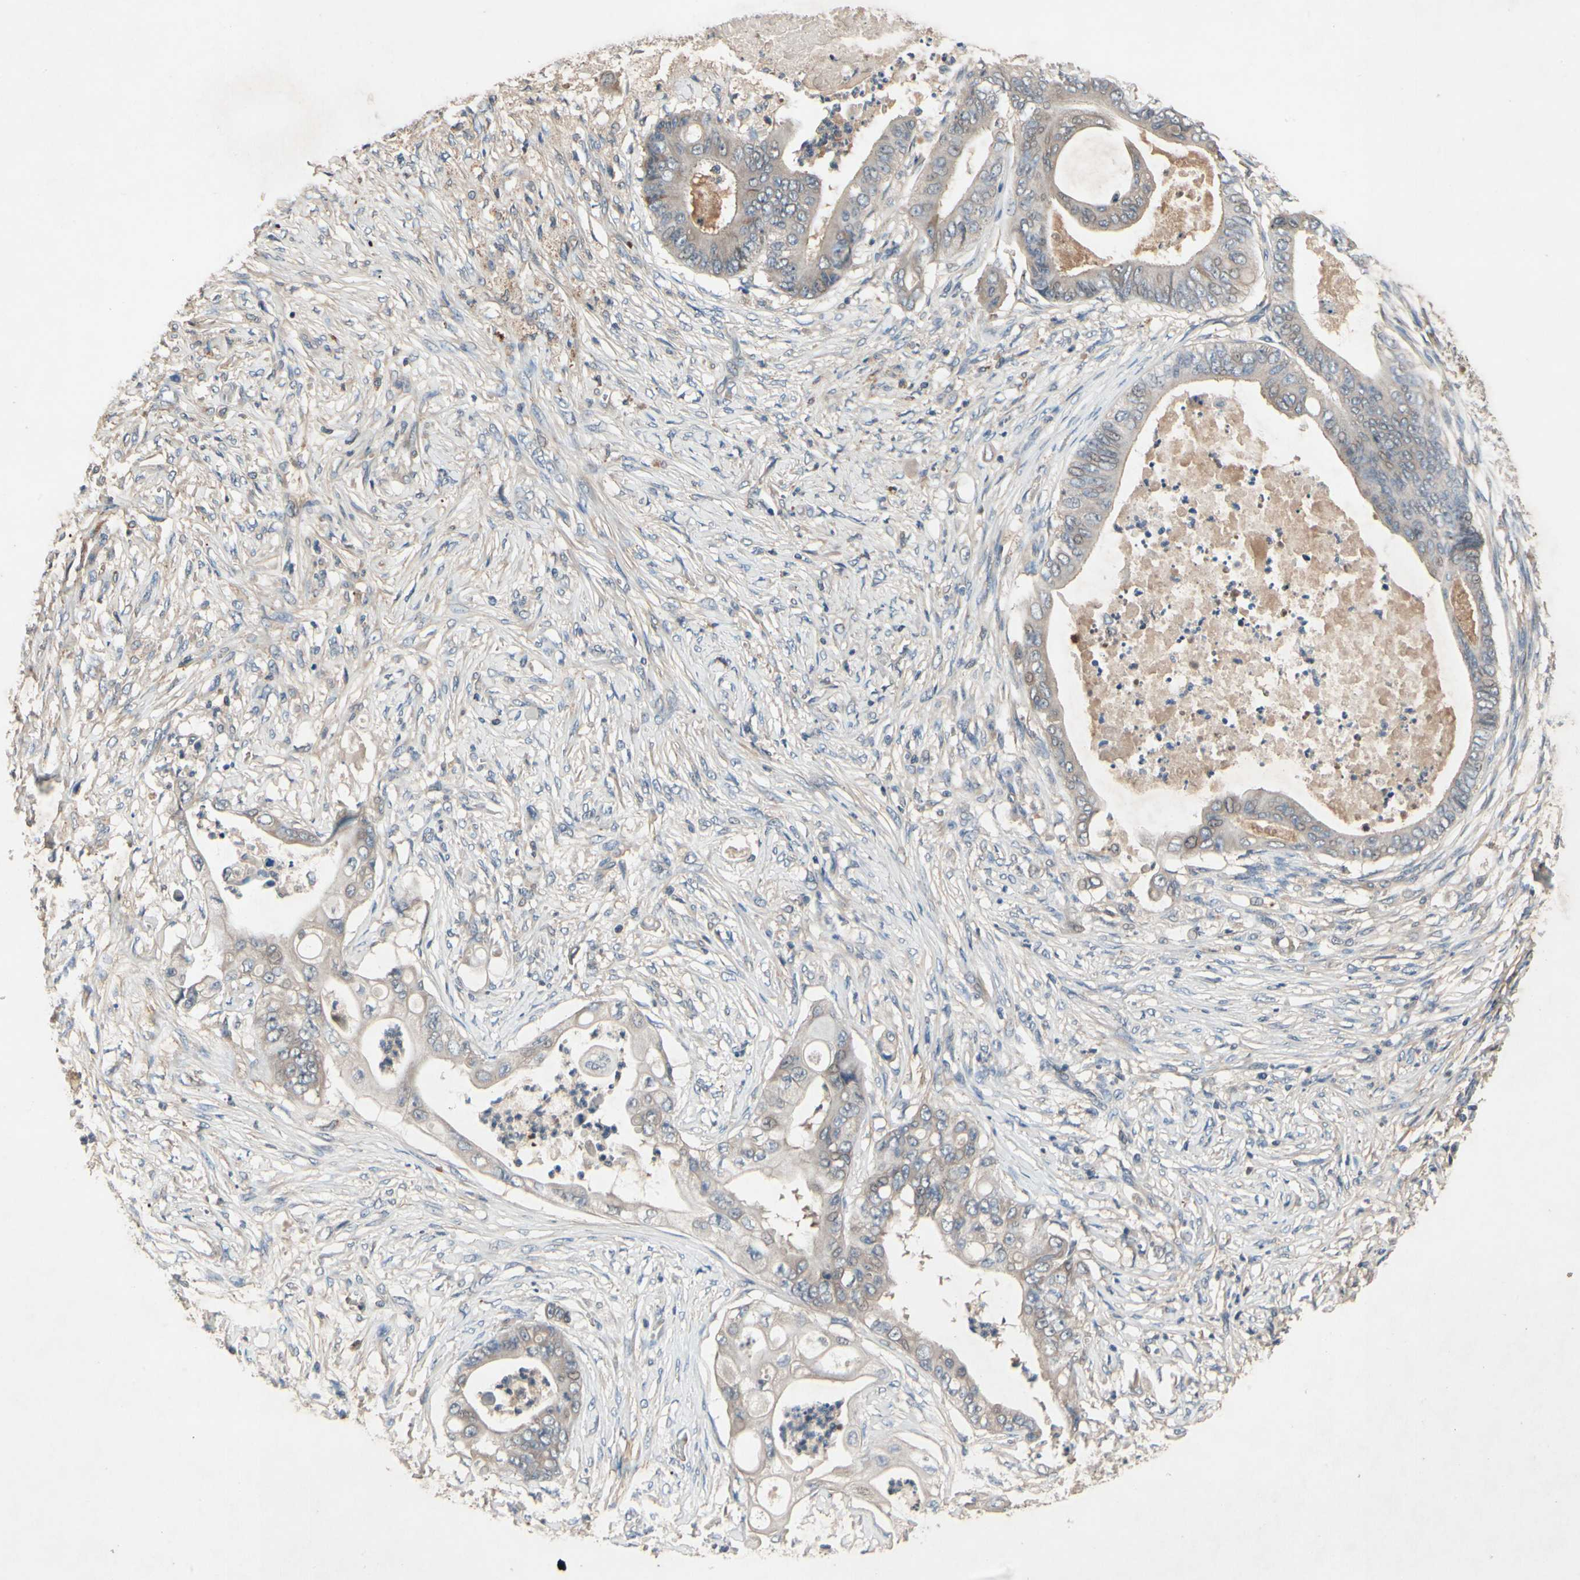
{"staining": {"intensity": "weak", "quantity": "<25%", "location": "cytoplasmic/membranous"}, "tissue": "stomach cancer", "cell_type": "Tumor cells", "image_type": "cancer", "snomed": [{"axis": "morphology", "description": "Adenocarcinoma, NOS"}, {"axis": "topography", "description": "Stomach"}], "caption": "An image of stomach cancer stained for a protein reveals no brown staining in tumor cells.", "gene": "IL1RL1", "patient": {"sex": "female", "age": 73}}